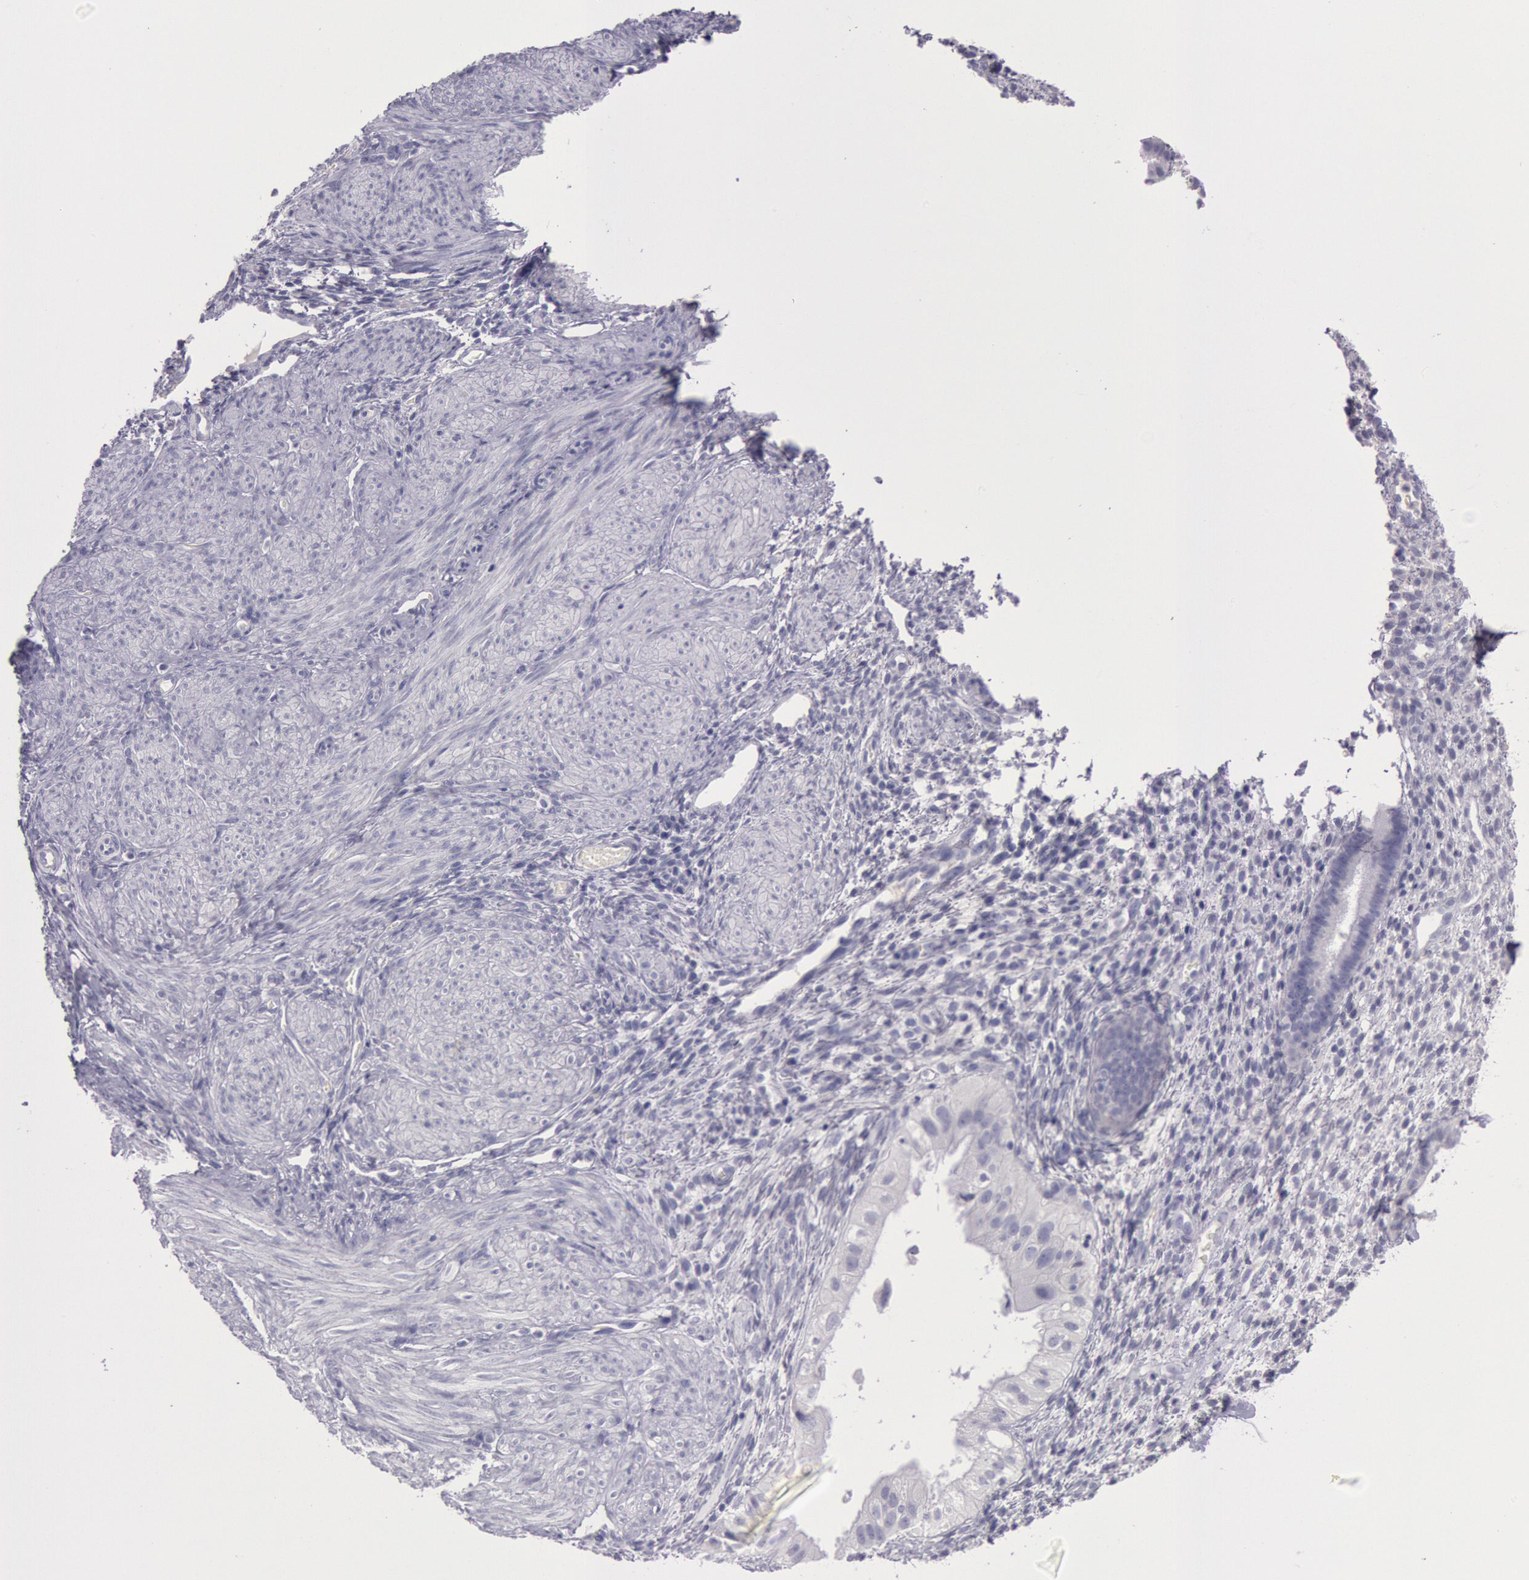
{"staining": {"intensity": "negative", "quantity": "none", "location": "none"}, "tissue": "endometrium", "cell_type": "Cells in endometrial stroma", "image_type": "normal", "snomed": [{"axis": "morphology", "description": "Normal tissue, NOS"}, {"axis": "topography", "description": "Endometrium"}], "caption": "High power microscopy histopathology image of an immunohistochemistry (IHC) image of normal endometrium, revealing no significant staining in cells in endometrial stroma.", "gene": "EGFR", "patient": {"sex": "female", "age": 72}}